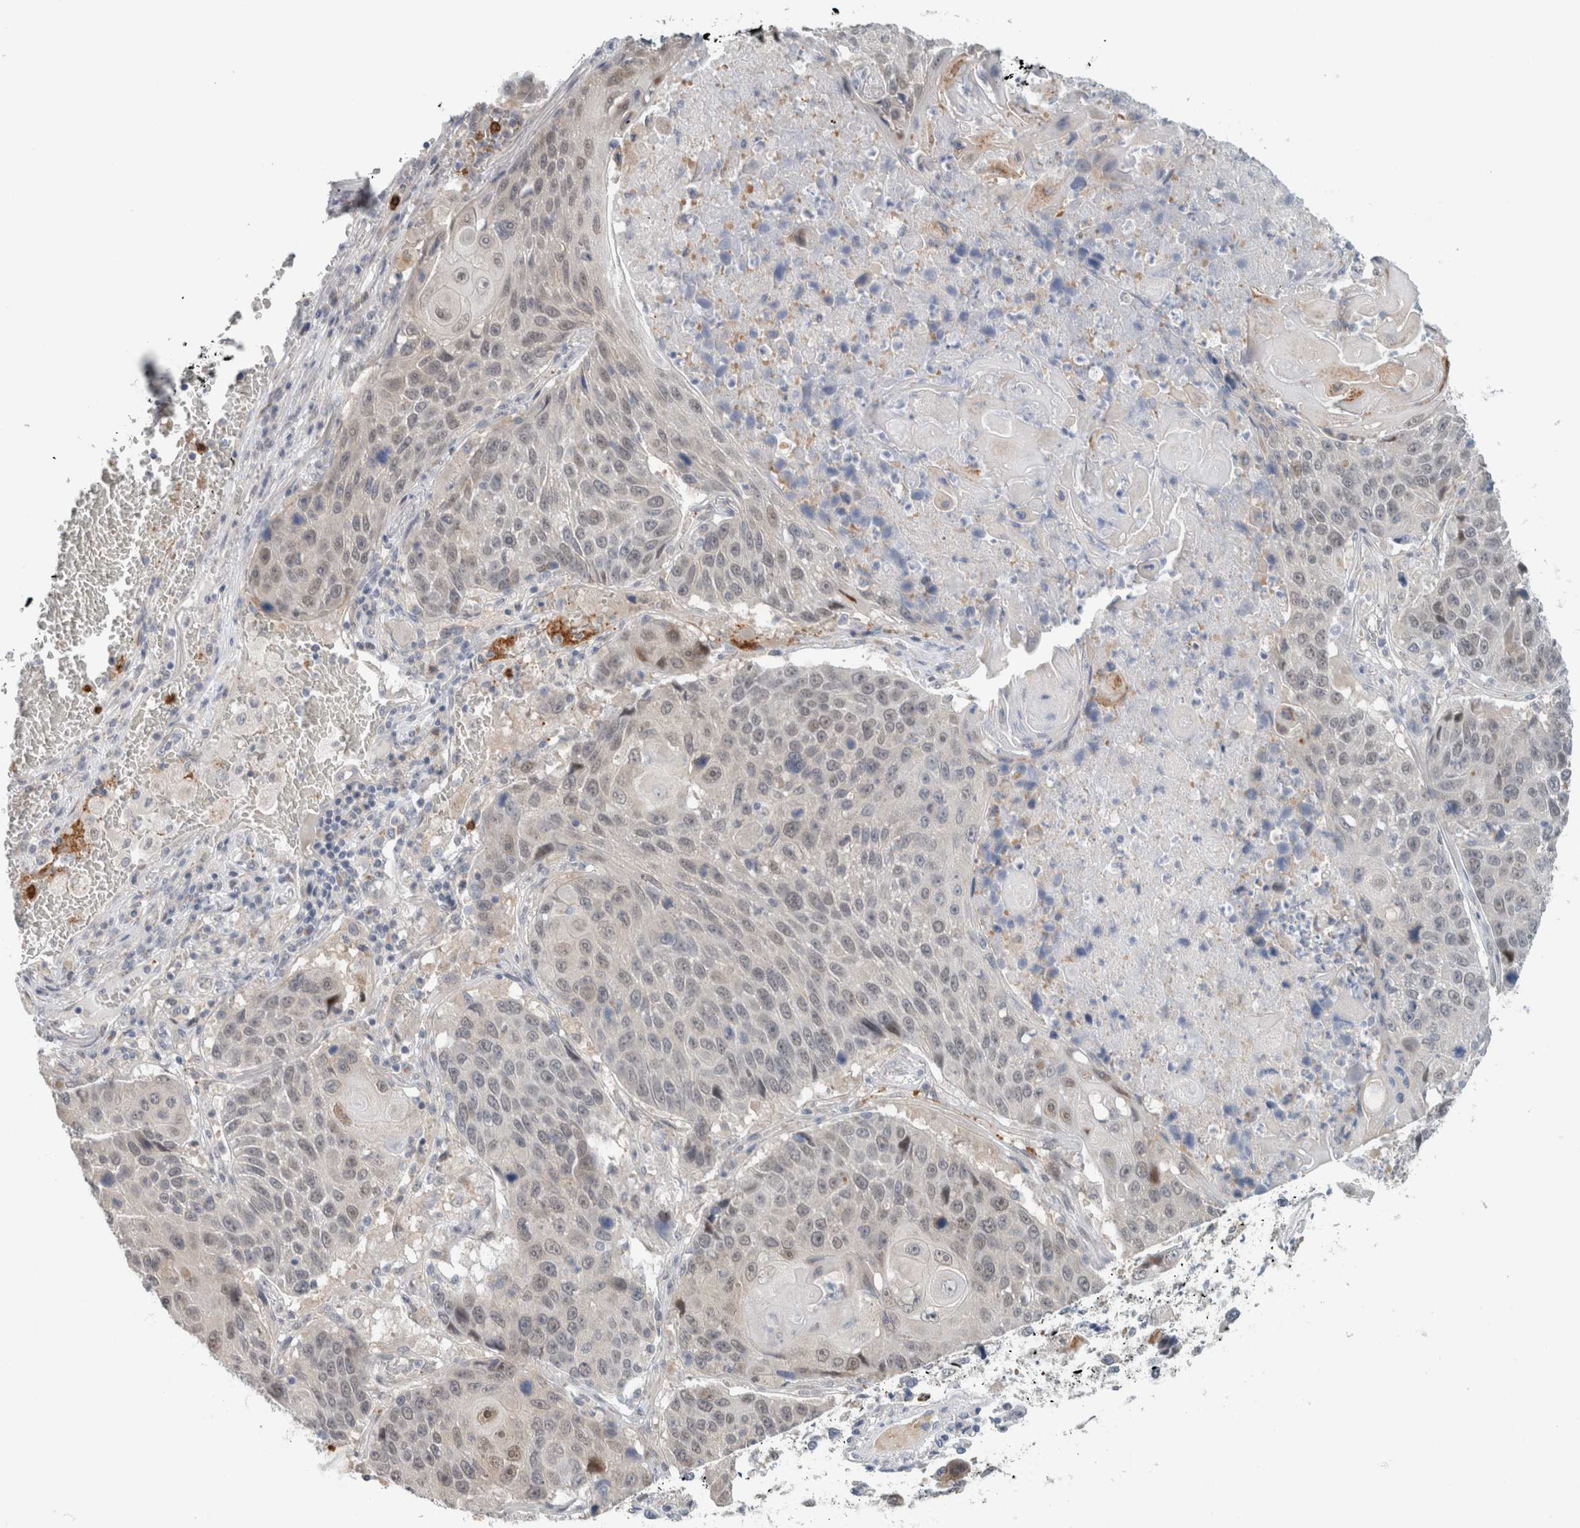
{"staining": {"intensity": "weak", "quantity": "<25%", "location": "nuclear"}, "tissue": "lung cancer", "cell_type": "Tumor cells", "image_type": "cancer", "snomed": [{"axis": "morphology", "description": "Adenocarcinoma, NOS"}, {"axis": "topography", "description": "Lung"}], "caption": "Immunohistochemistry (IHC) histopathology image of lung cancer stained for a protein (brown), which displays no staining in tumor cells.", "gene": "CRAT", "patient": {"sex": "male", "age": 64}}